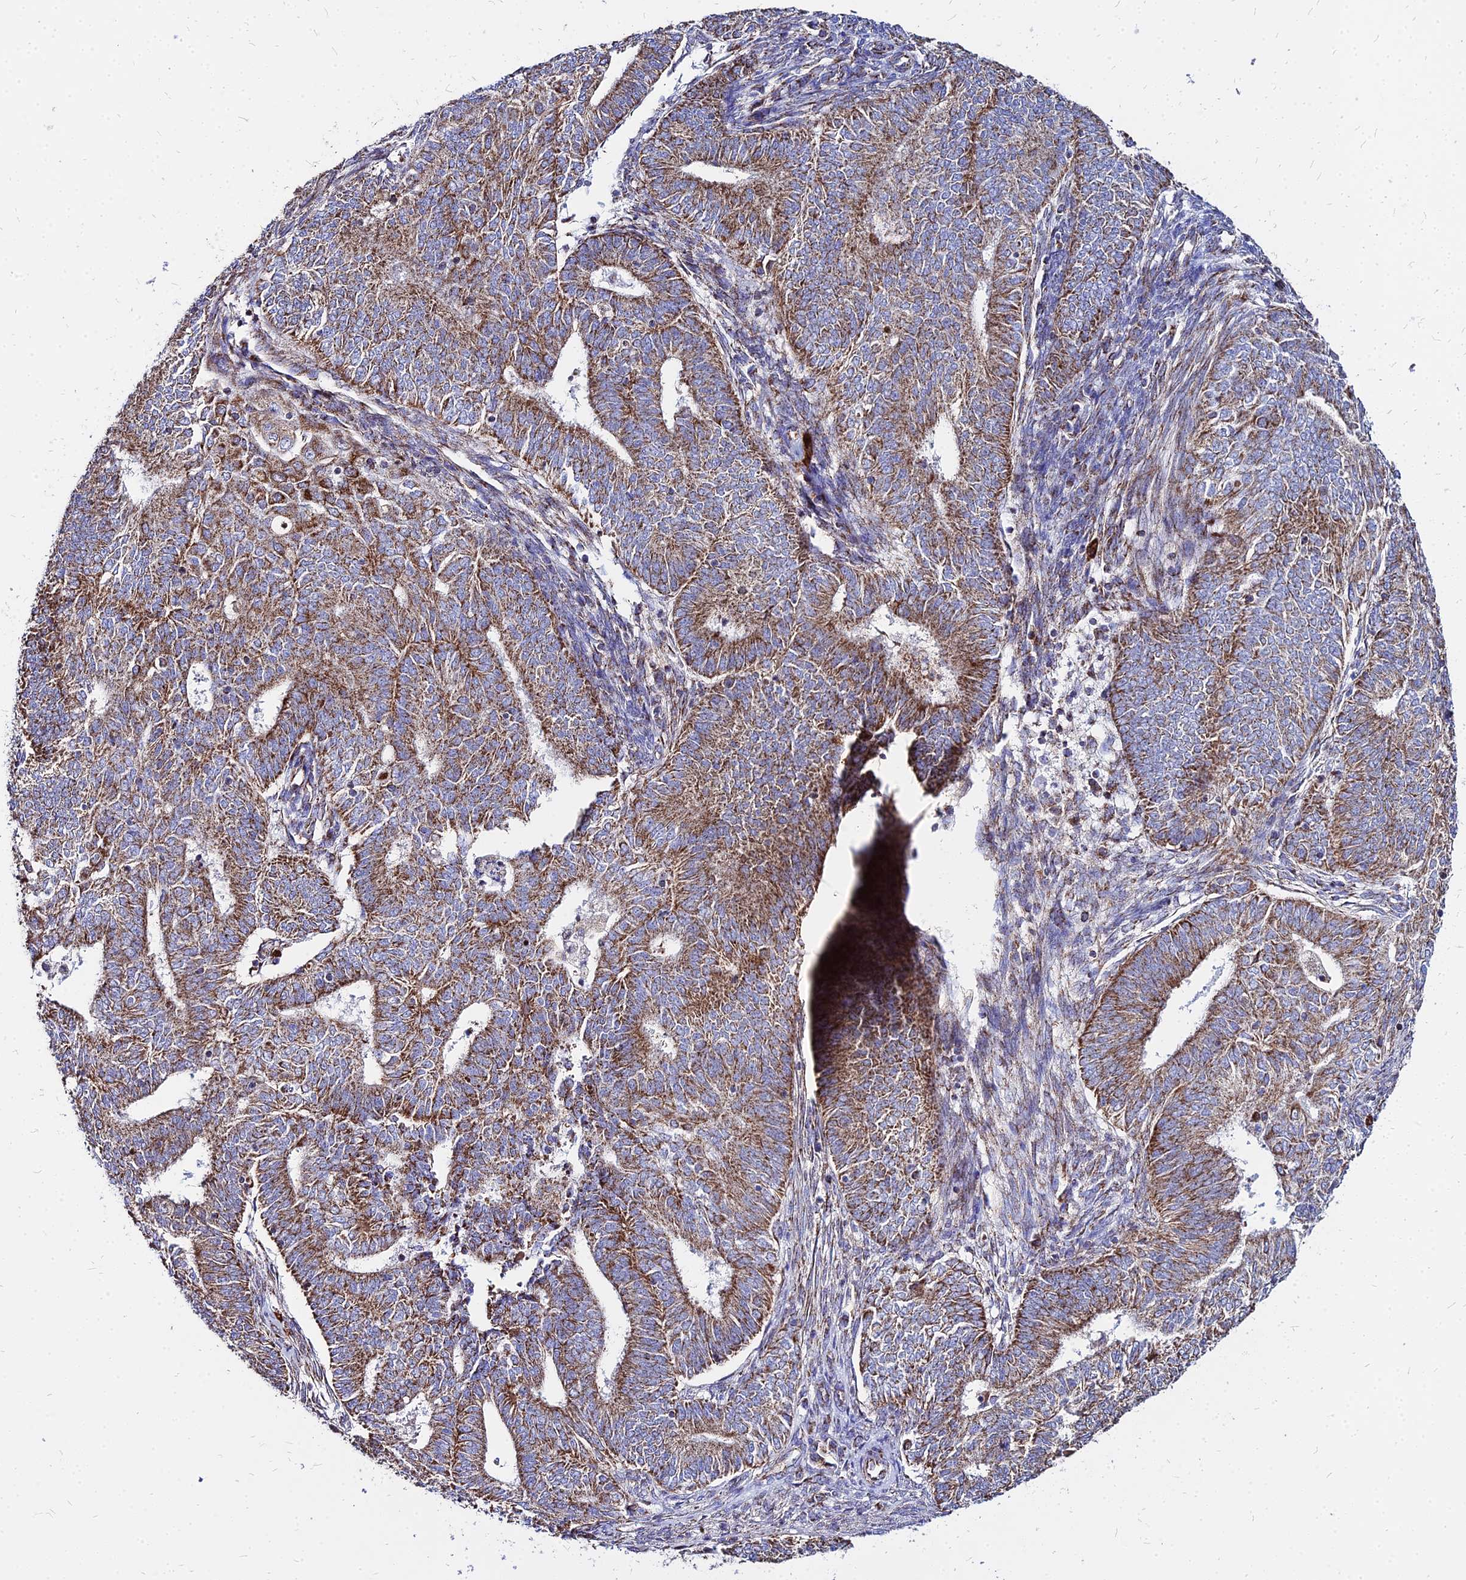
{"staining": {"intensity": "moderate", "quantity": ">75%", "location": "cytoplasmic/membranous"}, "tissue": "endometrial cancer", "cell_type": "Tumor cells", "image_type": "cancer", "snomed": [{"axis": "morphology", "description": "Adenocarcinoma, NOS"}, {"axis": "topography", "description": "Endometrium"}], "caption": "Human endometrial cancer (adenocarcinoma) stained with a protein marker exhibits moderate staining in tumor cells.", "gene": "DLD", "patient": {"sex": "female", "age": 62}}